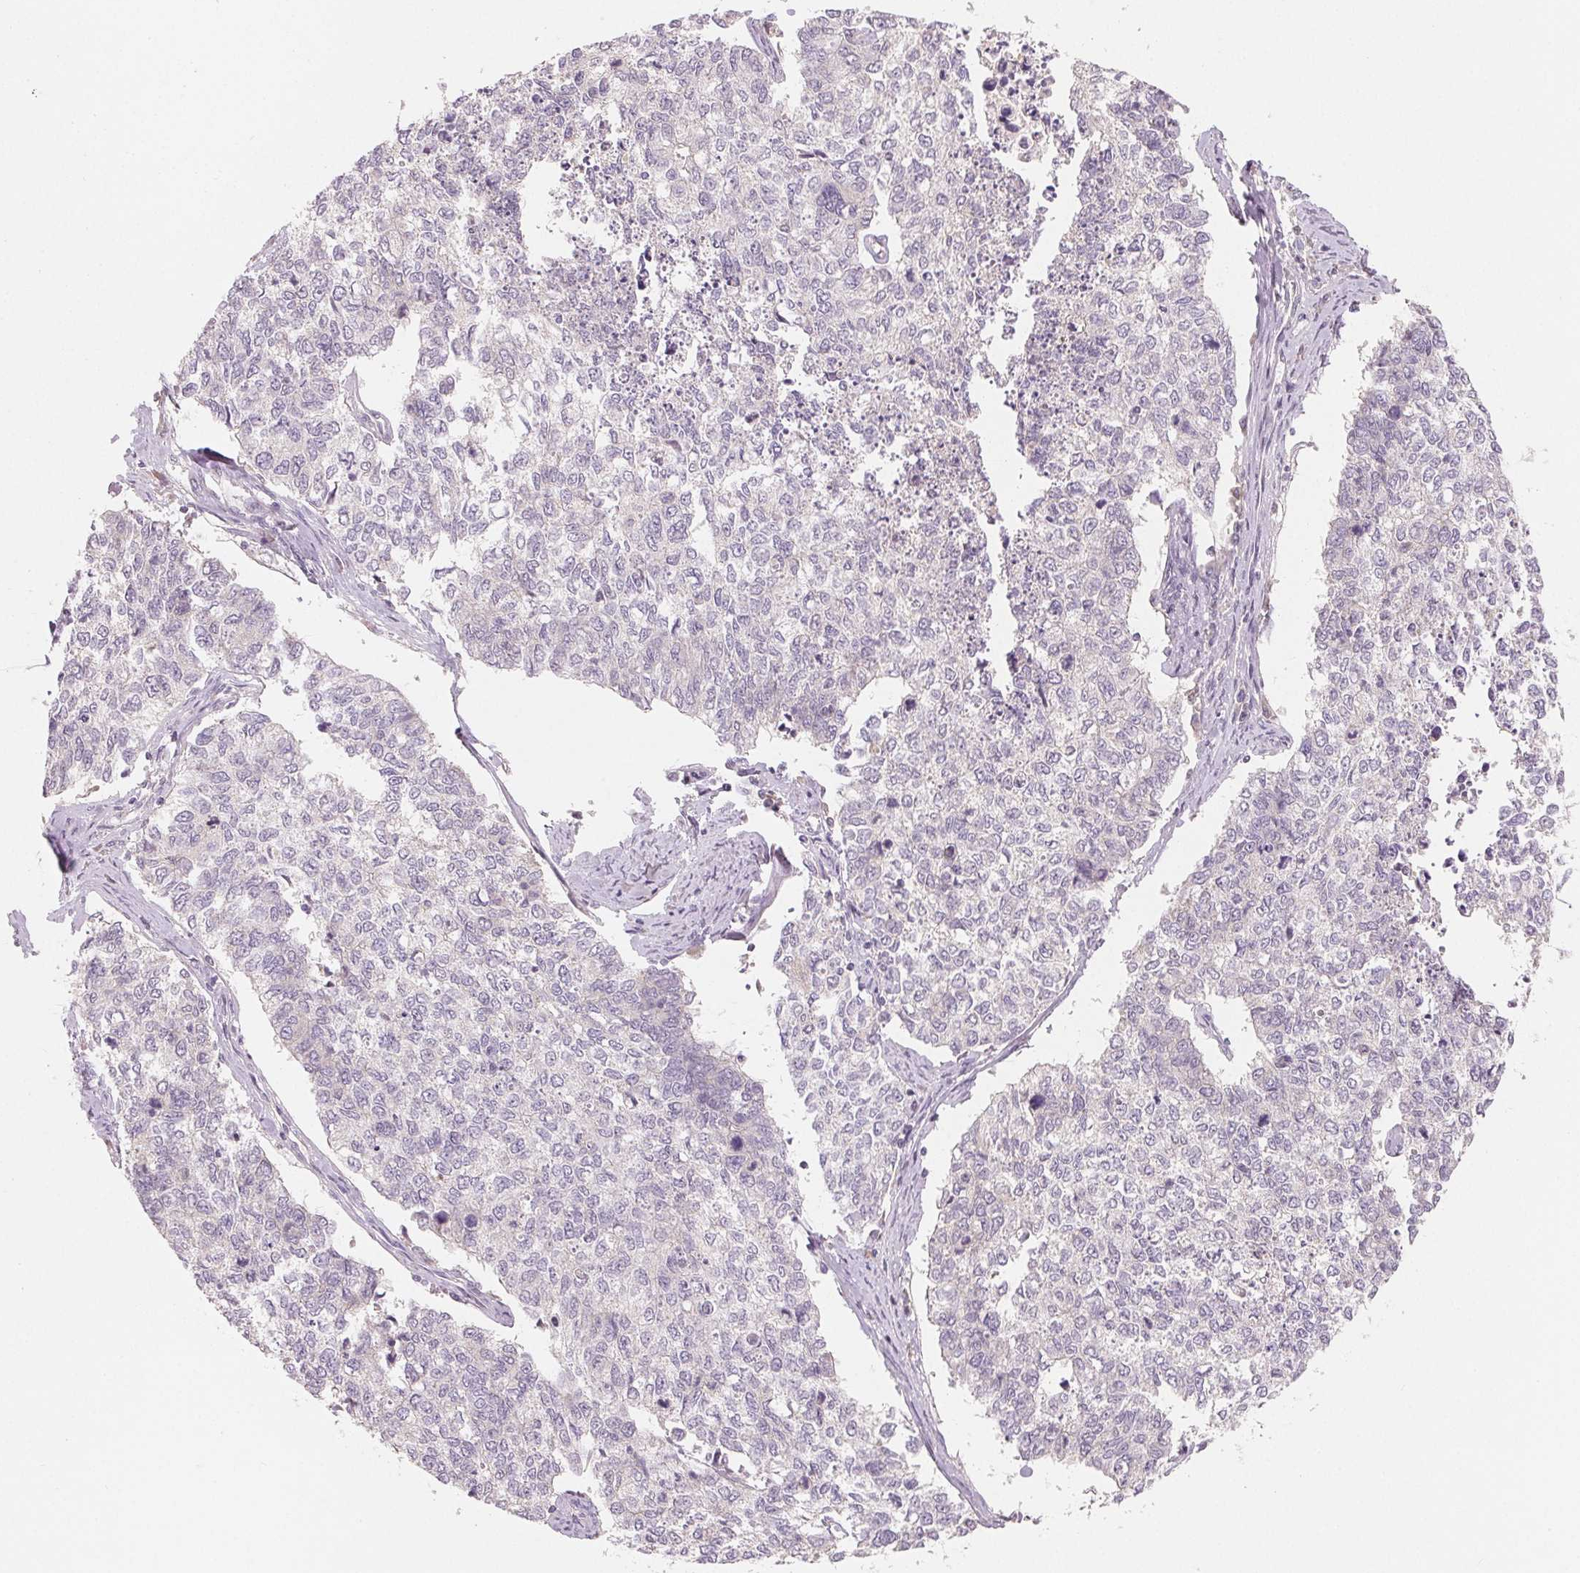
{"staining": {"intensity": "negative", "quantity": "none", "location": "none"}, "tissue": "cervical cancer", "cell_type": "Tumor cells", "image_type": "cancer", "snomed": [{"axis": "morphology", "description": "Adenocarcinoma, NOS"}, {"axis": "topography", "description": "Cervix"}], "caption": "A histopathology image of cervical adenocarcinoma stained for a protein demonstrates no brown staining in tumor cells.", "gene": "AQP8", "patient": {"sex": "female", "age": 63}}